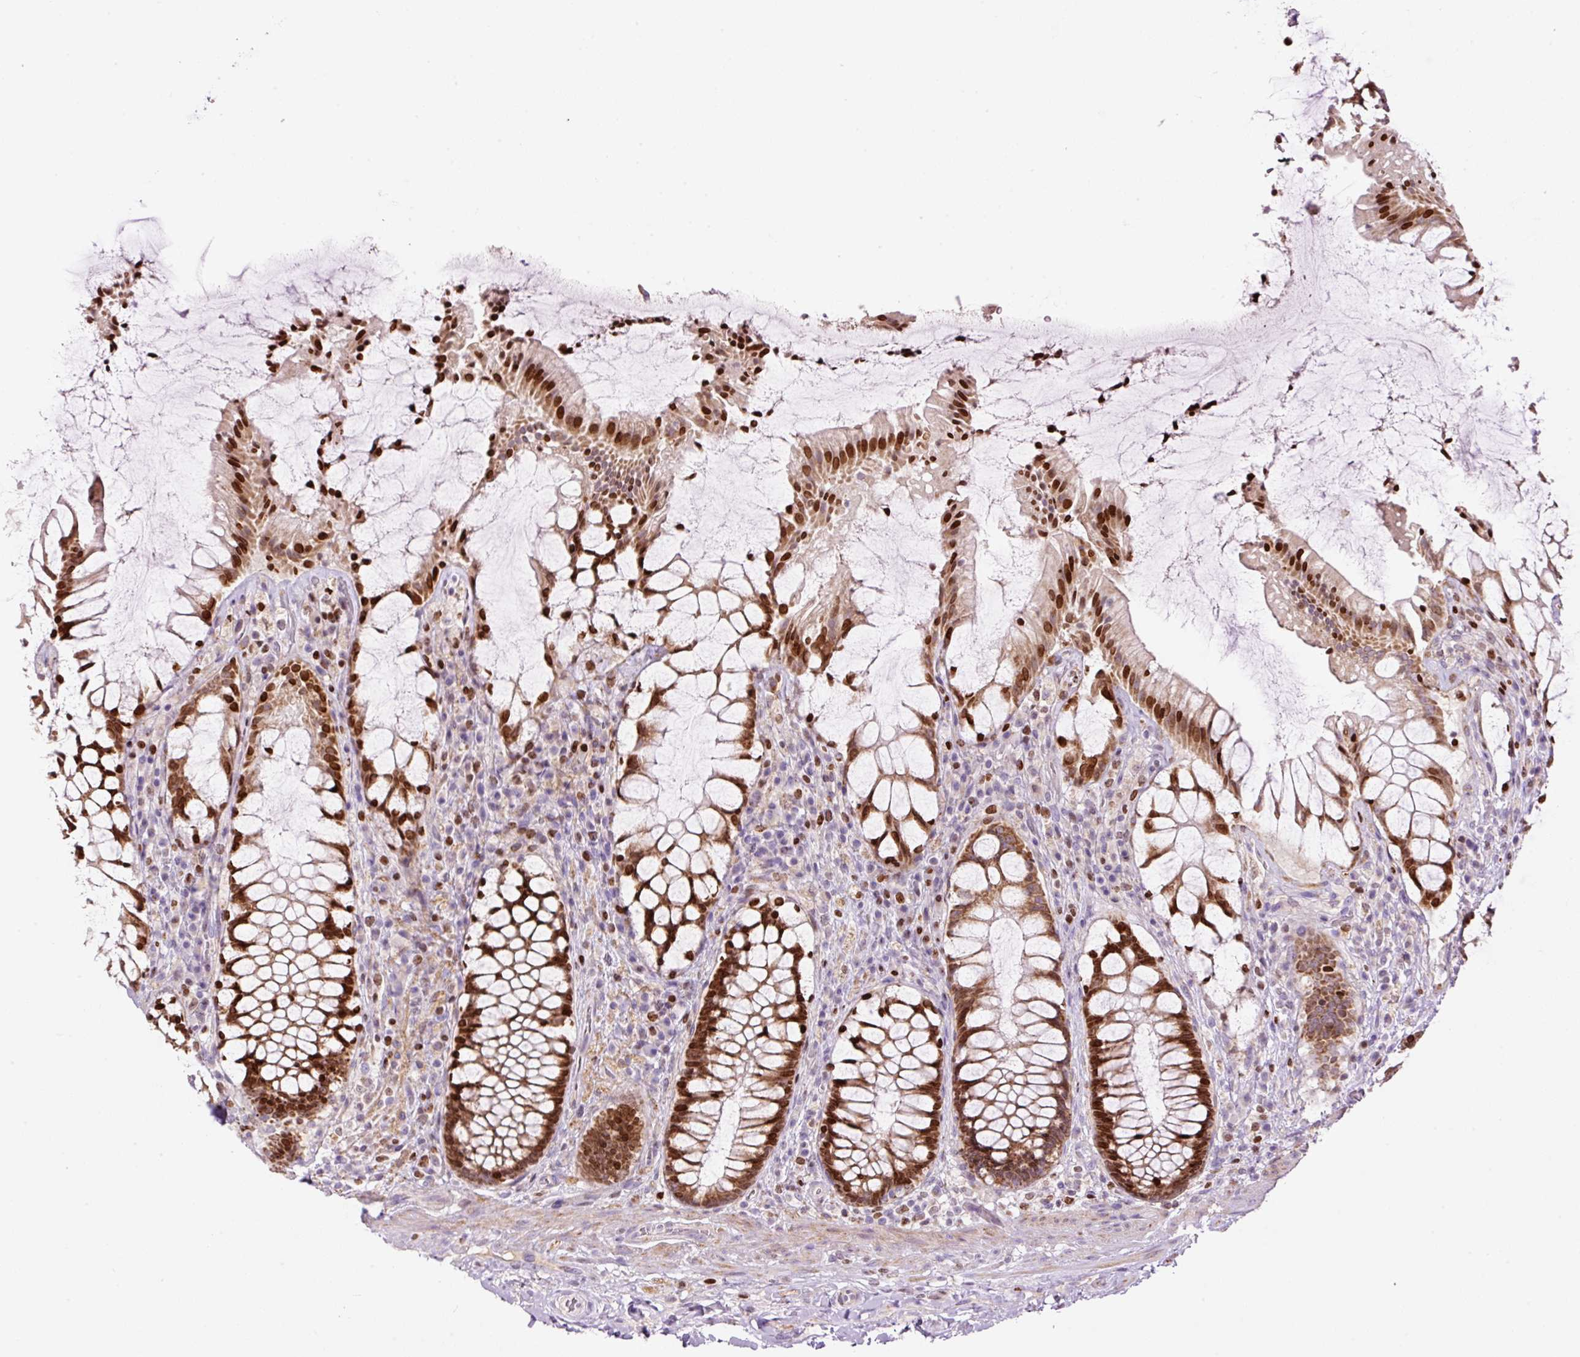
{"staining": {"intensity": "strong", "quantity": ">75%", "location": "cytoplasmic/membranous,nuclear"}, "tissue": "rectum", "cell_type": "Glandular cells", "image_type": "normal", "snomed": [{"axis": "morphology", "description": "Normal tissue, NOS"}, {"axis": "topography", "description": "Rectum"}], "caption": "Immunohistochemistry (IHC) of benign rectum exhibits high levels of strong cytoplasmic/membranous,nuclear positivity in about >75% of glandular cells. (DAB (3,3'-diaminobenzidine) = brown stain, brightfield microscopy at high magnification).", "gene": "TMEM8B", "patient": {"sex": "female", "age": 58}}